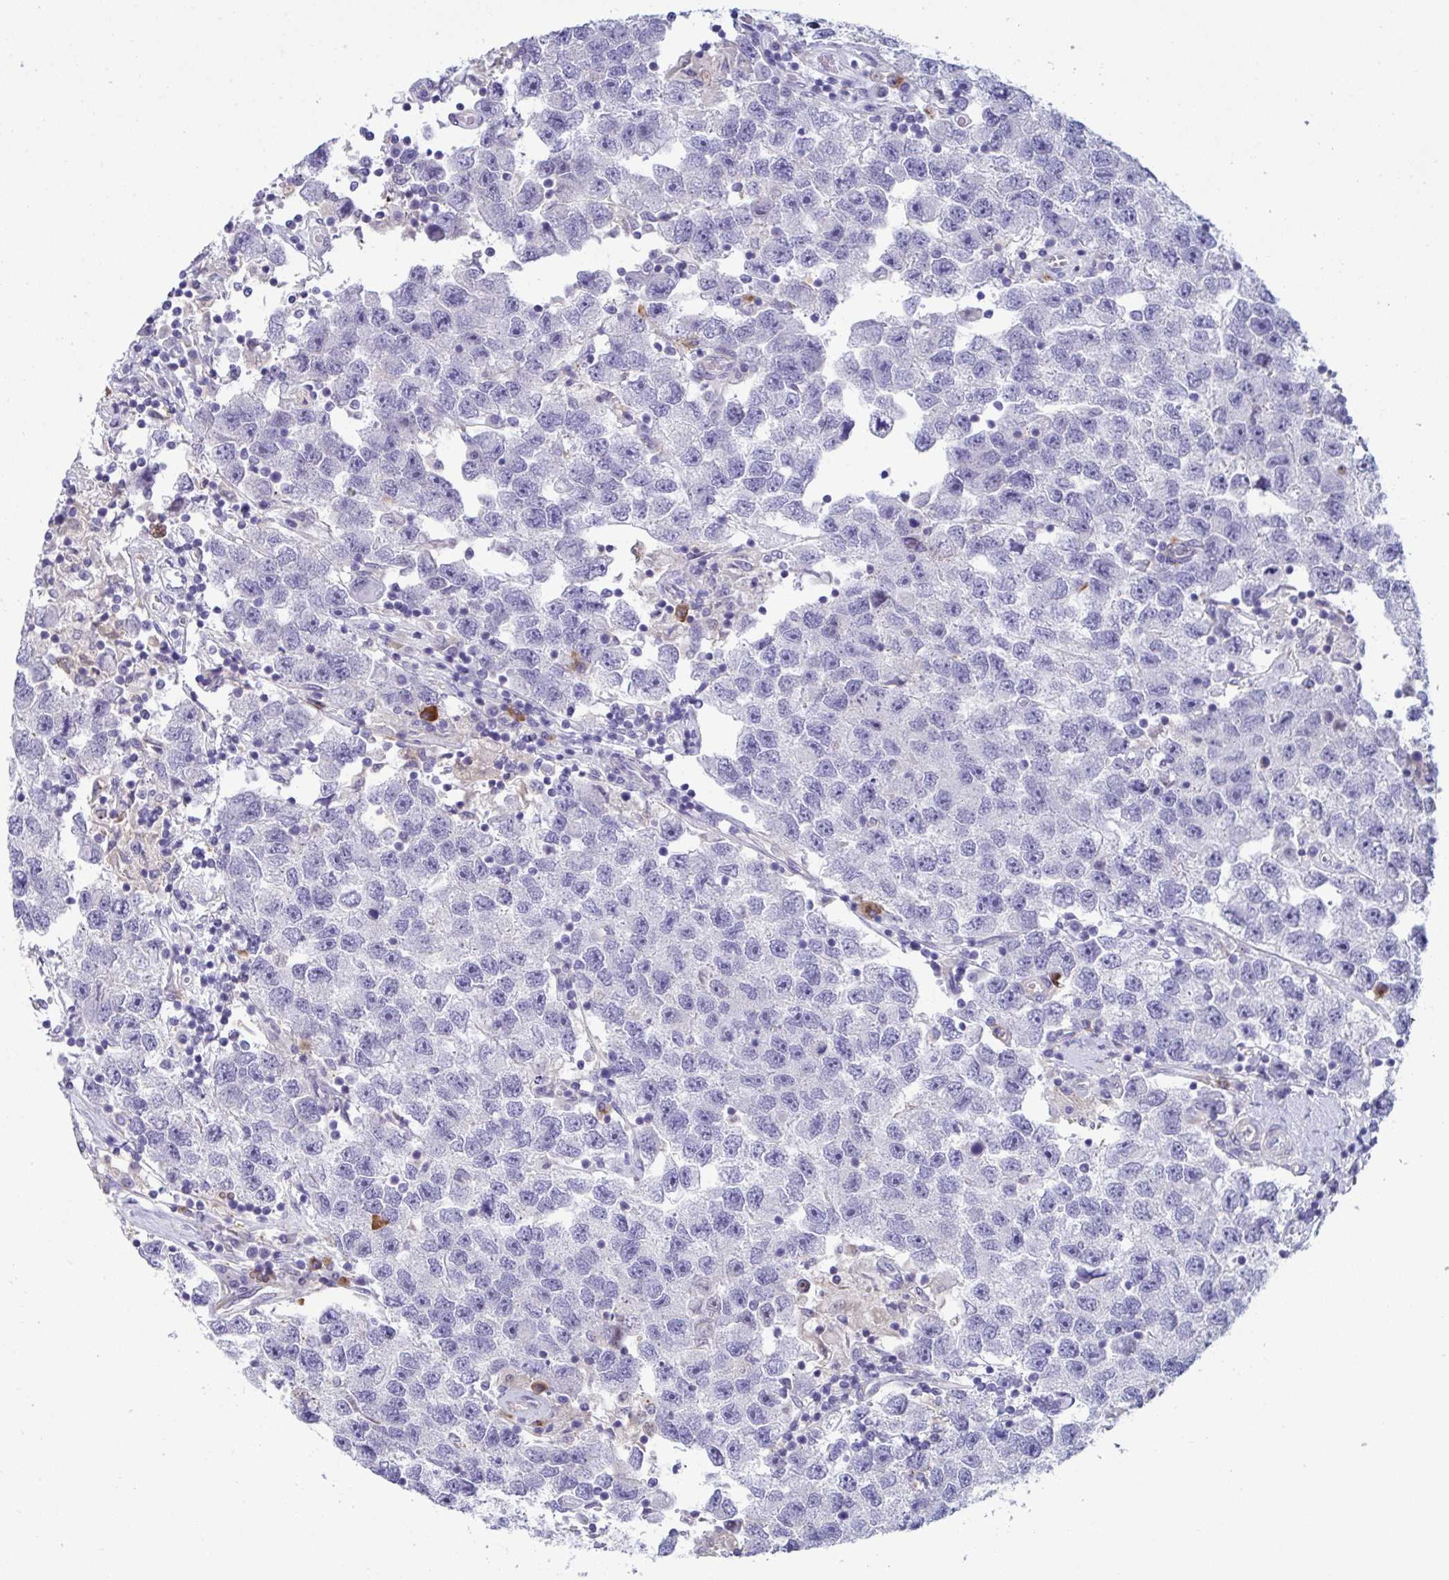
{"staining": {"intensity": "negative", "quantity": "none", "location": "none"}, "tissue": "testis cancer", "cell_type": "Tumor cells", "image_type": "cancer", "snomed": [{"axis": "morphology", "description": "Seminoma, NOS"}, {"axis": "topography", "description": "Testis"}], "caption": "A high-resolution image shows immunohistochemistry staining of testis seminoma, which demonstrates no significant positivity in tumor cells.", "gene": "MS4A14", "patient": {"sex": "male", "age": 26}}